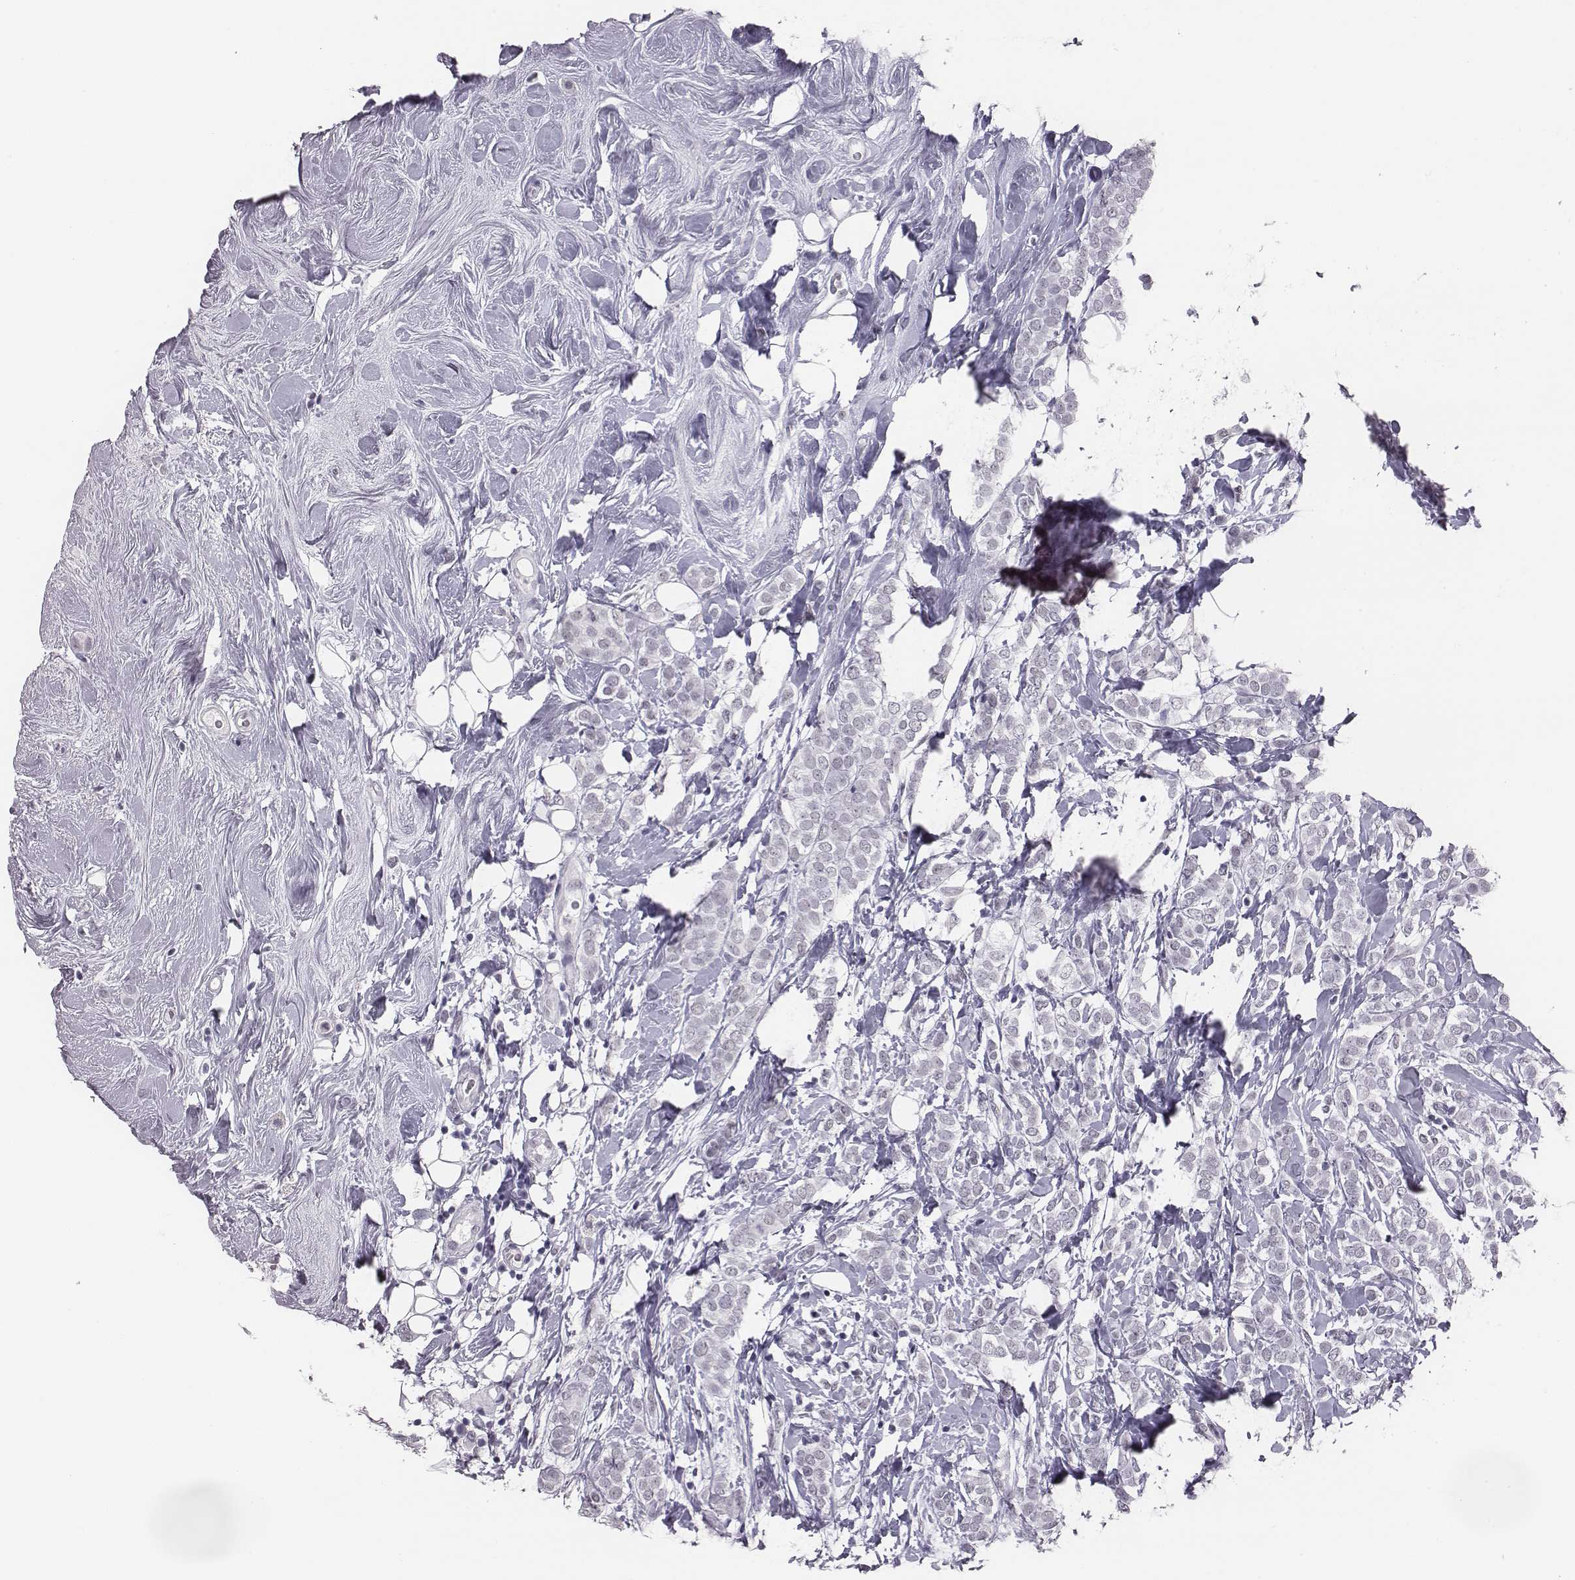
{"staining": {"intensity": "negative", "quantity": "none", "location": "none"}, "tissue": "breast cancer", "cell_type": "Tumor cells", "image_type": "cancer", "snomed": [{"axis": "morphology", "description": "Lobular carcinoma"}, {"axis": "topography", "description": "Breast"}], "caption": "Immunohistochemistry micrograph of breast cancer (lobular carcinoma) stained for a protein (brown), which reveals no staining in tumor cells.", "gene": "ACOD1", "patient": {"sex": "female", "age": 49}}